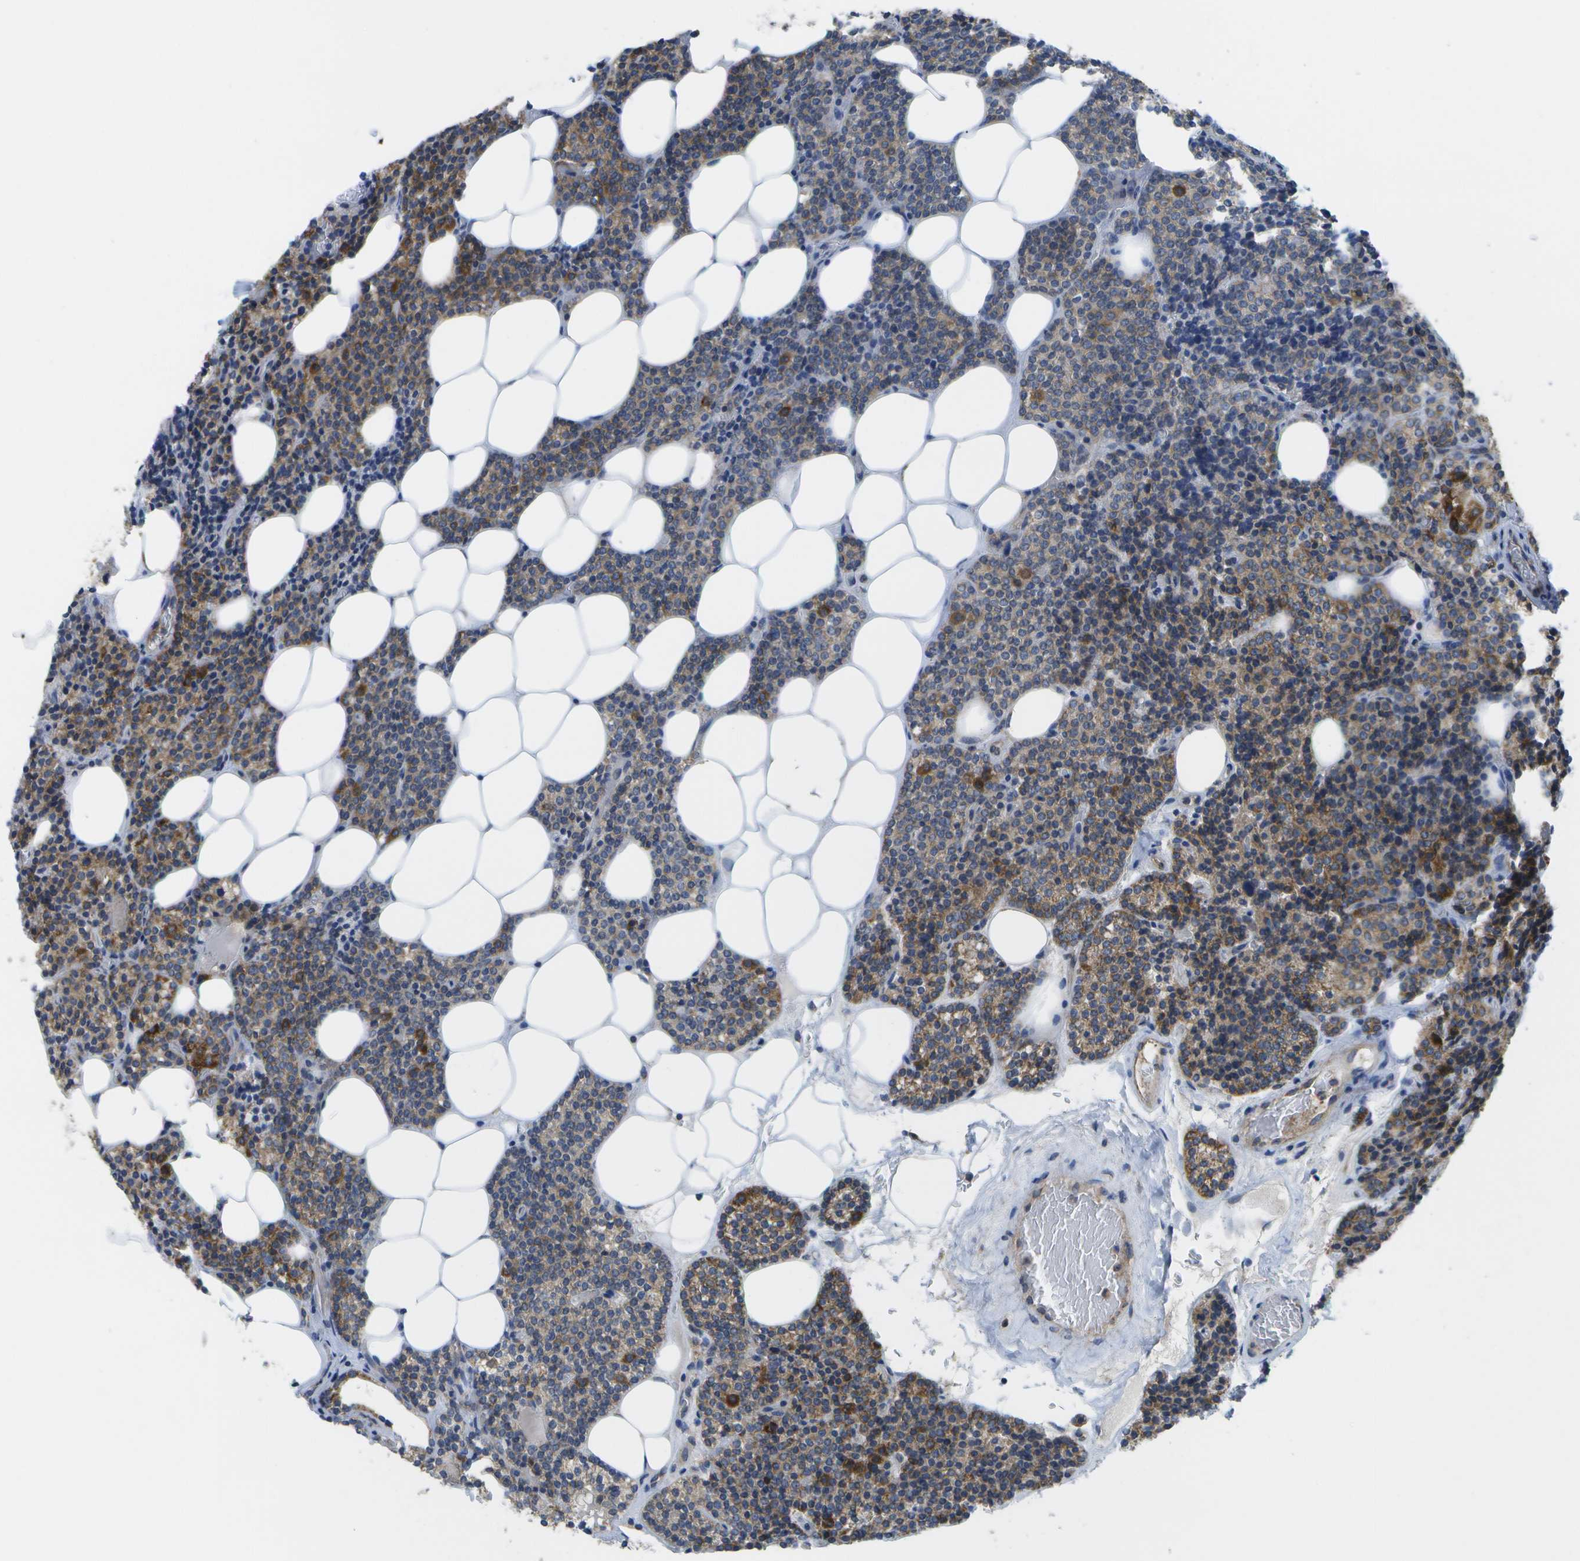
{"staining": {"intensity": "moderate", "quantity": ">75%", "location": "cytoplasmic/membranous"}, "tissue": "parathyroid gland", "cell_type": "Glandular cells", "image_type": "normal", "snomed": [{"axis": "morphology", "description": "Normal tissue, NOS"}, {"axis": "morphology", "description": "Adenoma, NOS"}, {"axis": "topography", "description": "Parathyroid gland"}], "caption": "The histopathology image reveals immunohistochemical staining of normal parathyroid gland. There is moderate cytoplasmic/membranous staining is present in approximately >75% of glandular cells. (brown staining indicates protein expression, while blue staining denotes nuclei).", "gene": "DPM3", "patient": {"sex": "female", "age": 54}}